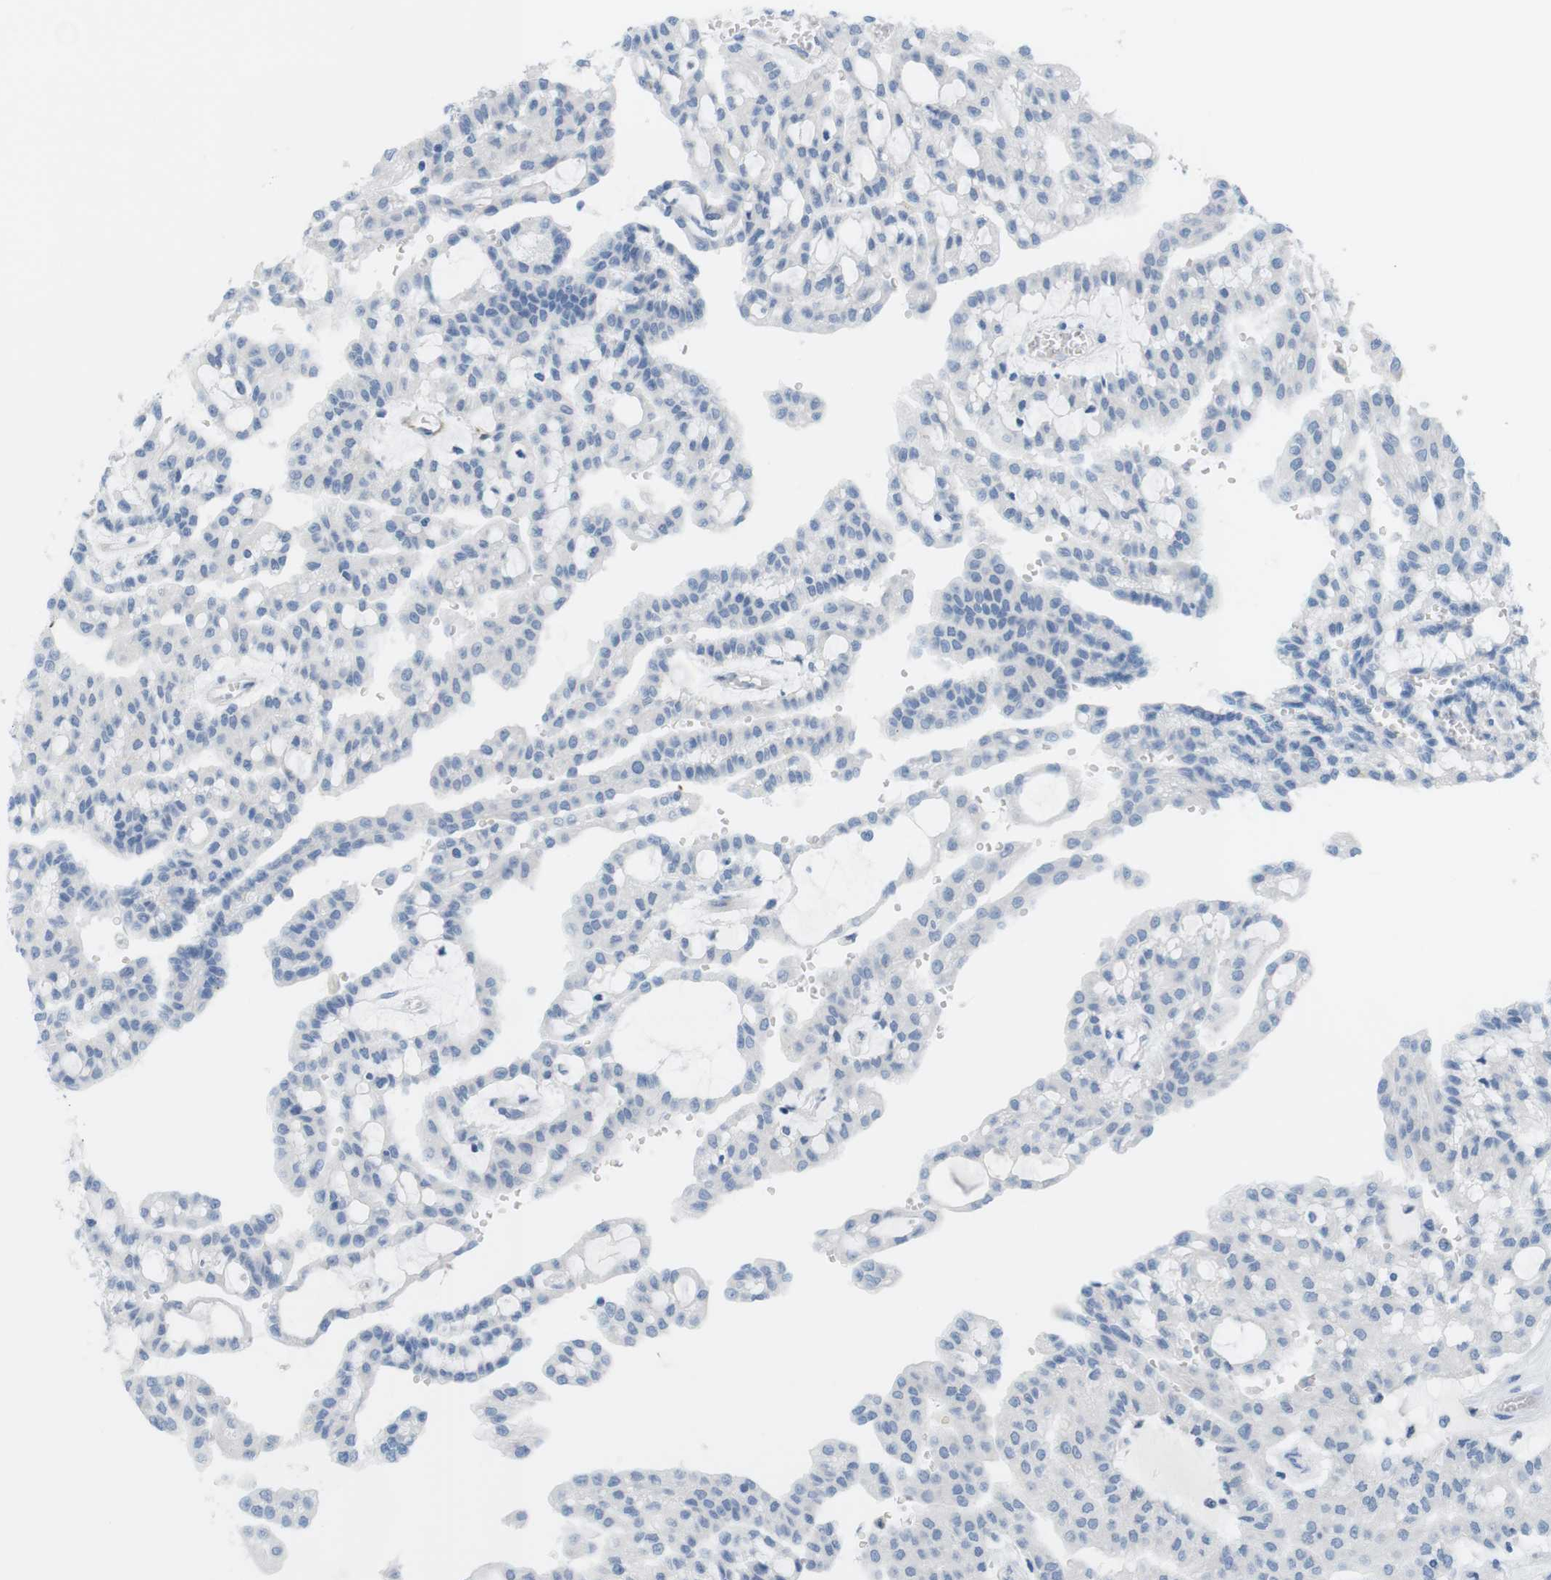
{"staining": {"intensity": "negative", "quantity": "none", "location": "none"}, "tissue": "renal cancer", "cell_type": "Tumor cells", "image_type": "cancer", "snomed": [{"axis": "morphology", "description": "Adenocarcinoma, NOS"}, {"axis": "topography", "description": "Kidney"}], "caption": "This is a photomicrograph of immunohistochemistry staining of renal adenocarcinoma, which shows no expression in tumor cells.", "gene": "MYH9", "patient": {"sex": "male", "age": 63}}